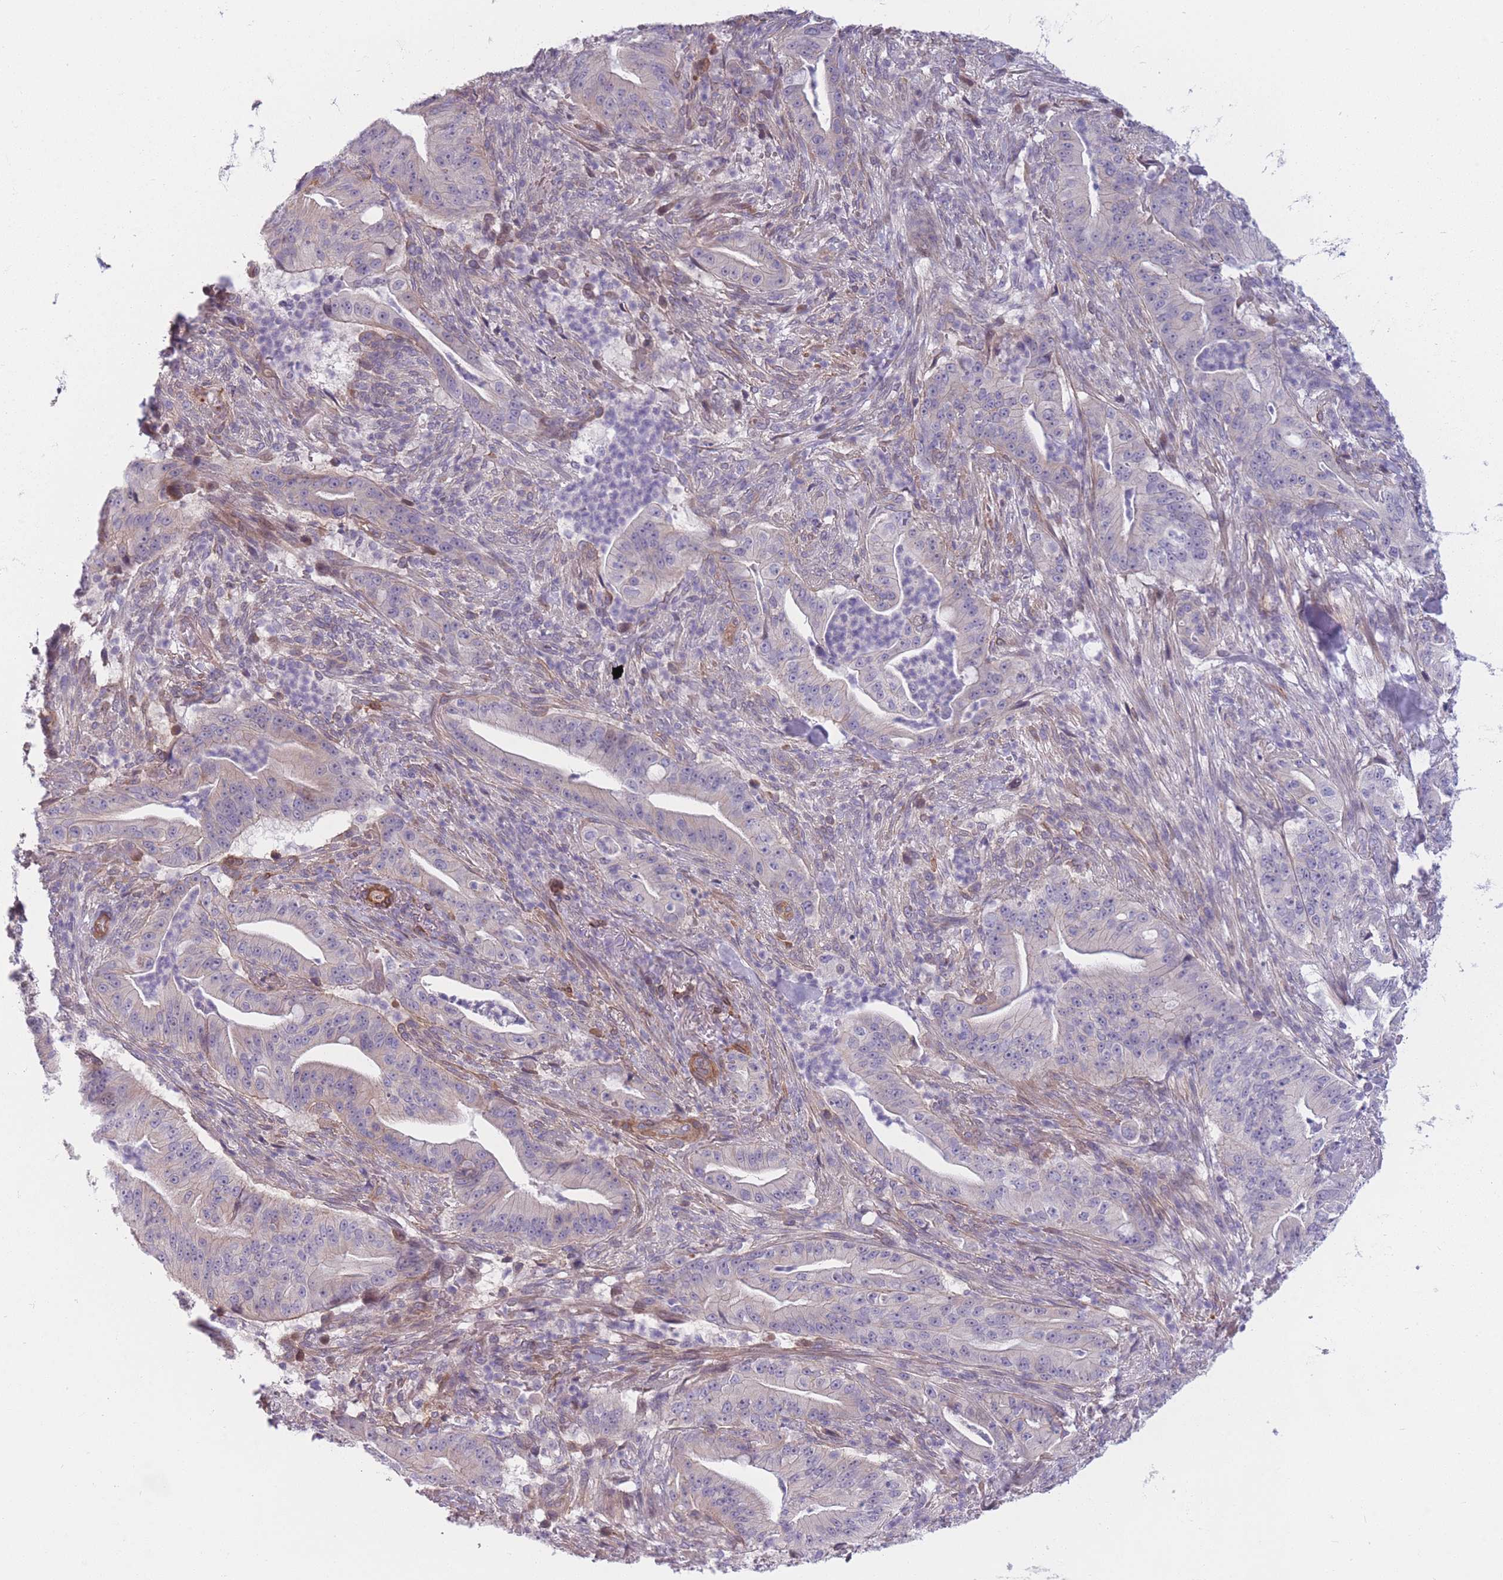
{"staining": {"intensity": "weak", "quantity": "25%-75%", "location": "cytoplasmic/membranous"}, "tissue": "pancreatic cancer", "cell_type": "Tumor cells", "image_type": "cancer", "snomed": [{"axis": "morphology", "description": "Adenocarcinoma, NOS"}, {"axis": "topography", "description": "Pancreas"}], "caption": "The image shows staining of pancreatic cancer, revealing weak cytoplasmic/membranous protein expression (brown color) within tumor cells. (DAB IHC, brown staining for protein, blue staining for nuclei).", "gene": "SLC7A6", "patient": {"sex": "male", "age": 71}}